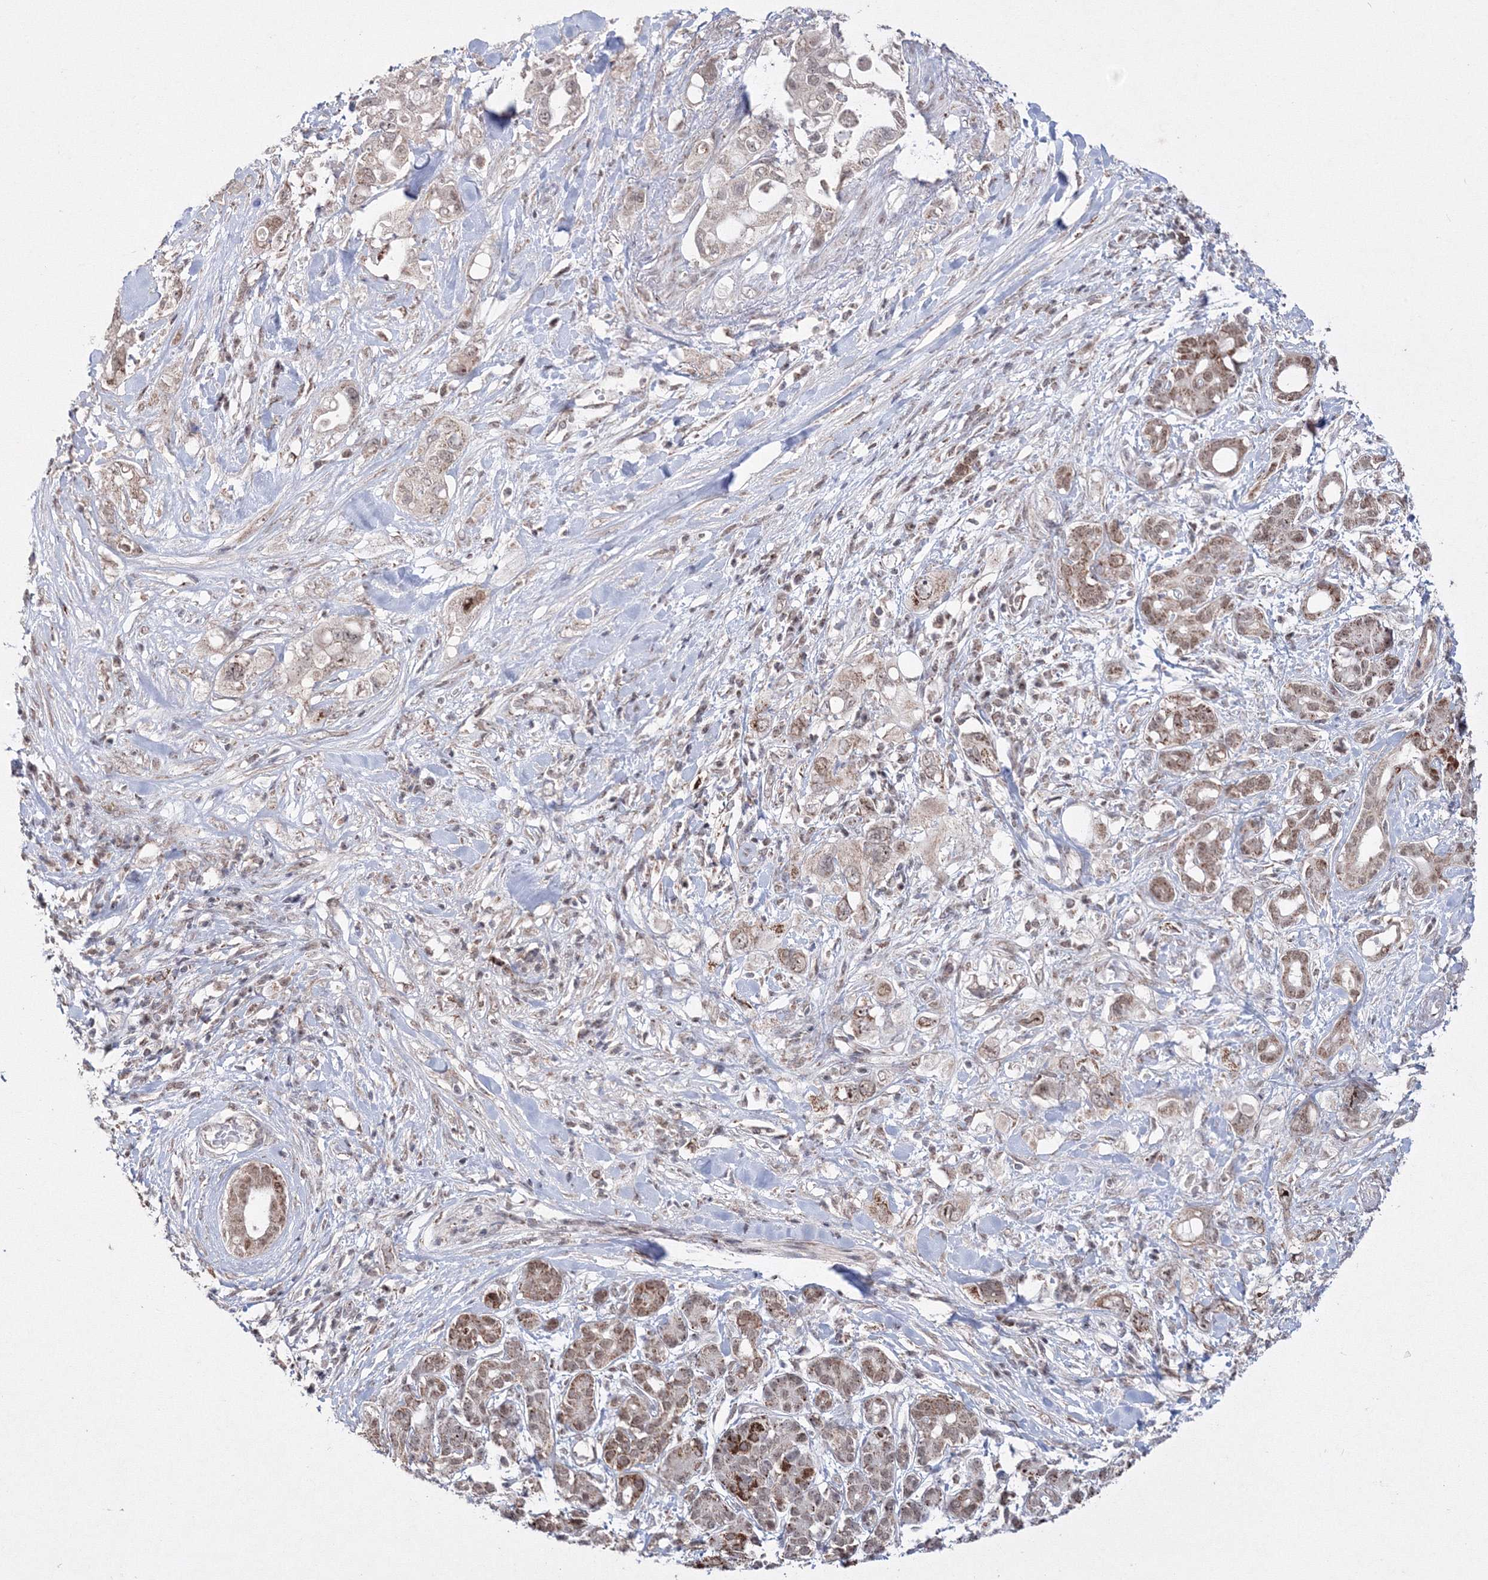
{"staining": {"intensity": "weak", "quantity": "<25%", "location": "cytoplasmic/membranous"}, "tissue": "pancreatic cancer", "cell_type": "Tumor cells", "image_type": "cancer", "snomed": [{"axis": "morphology", "description": "Adenocarcinoma, NOS"}, {"axis": "topography", "description": "Pancreas"}], "caption": "The histopathology image demonstrates no staining of tumor cells in pancreatic cancer. (Brightfield microscopy of DAB immunohistochemistry at high magnification).", "gene": "GRSF1", "patient": {"sex": "female", "age": 56}}